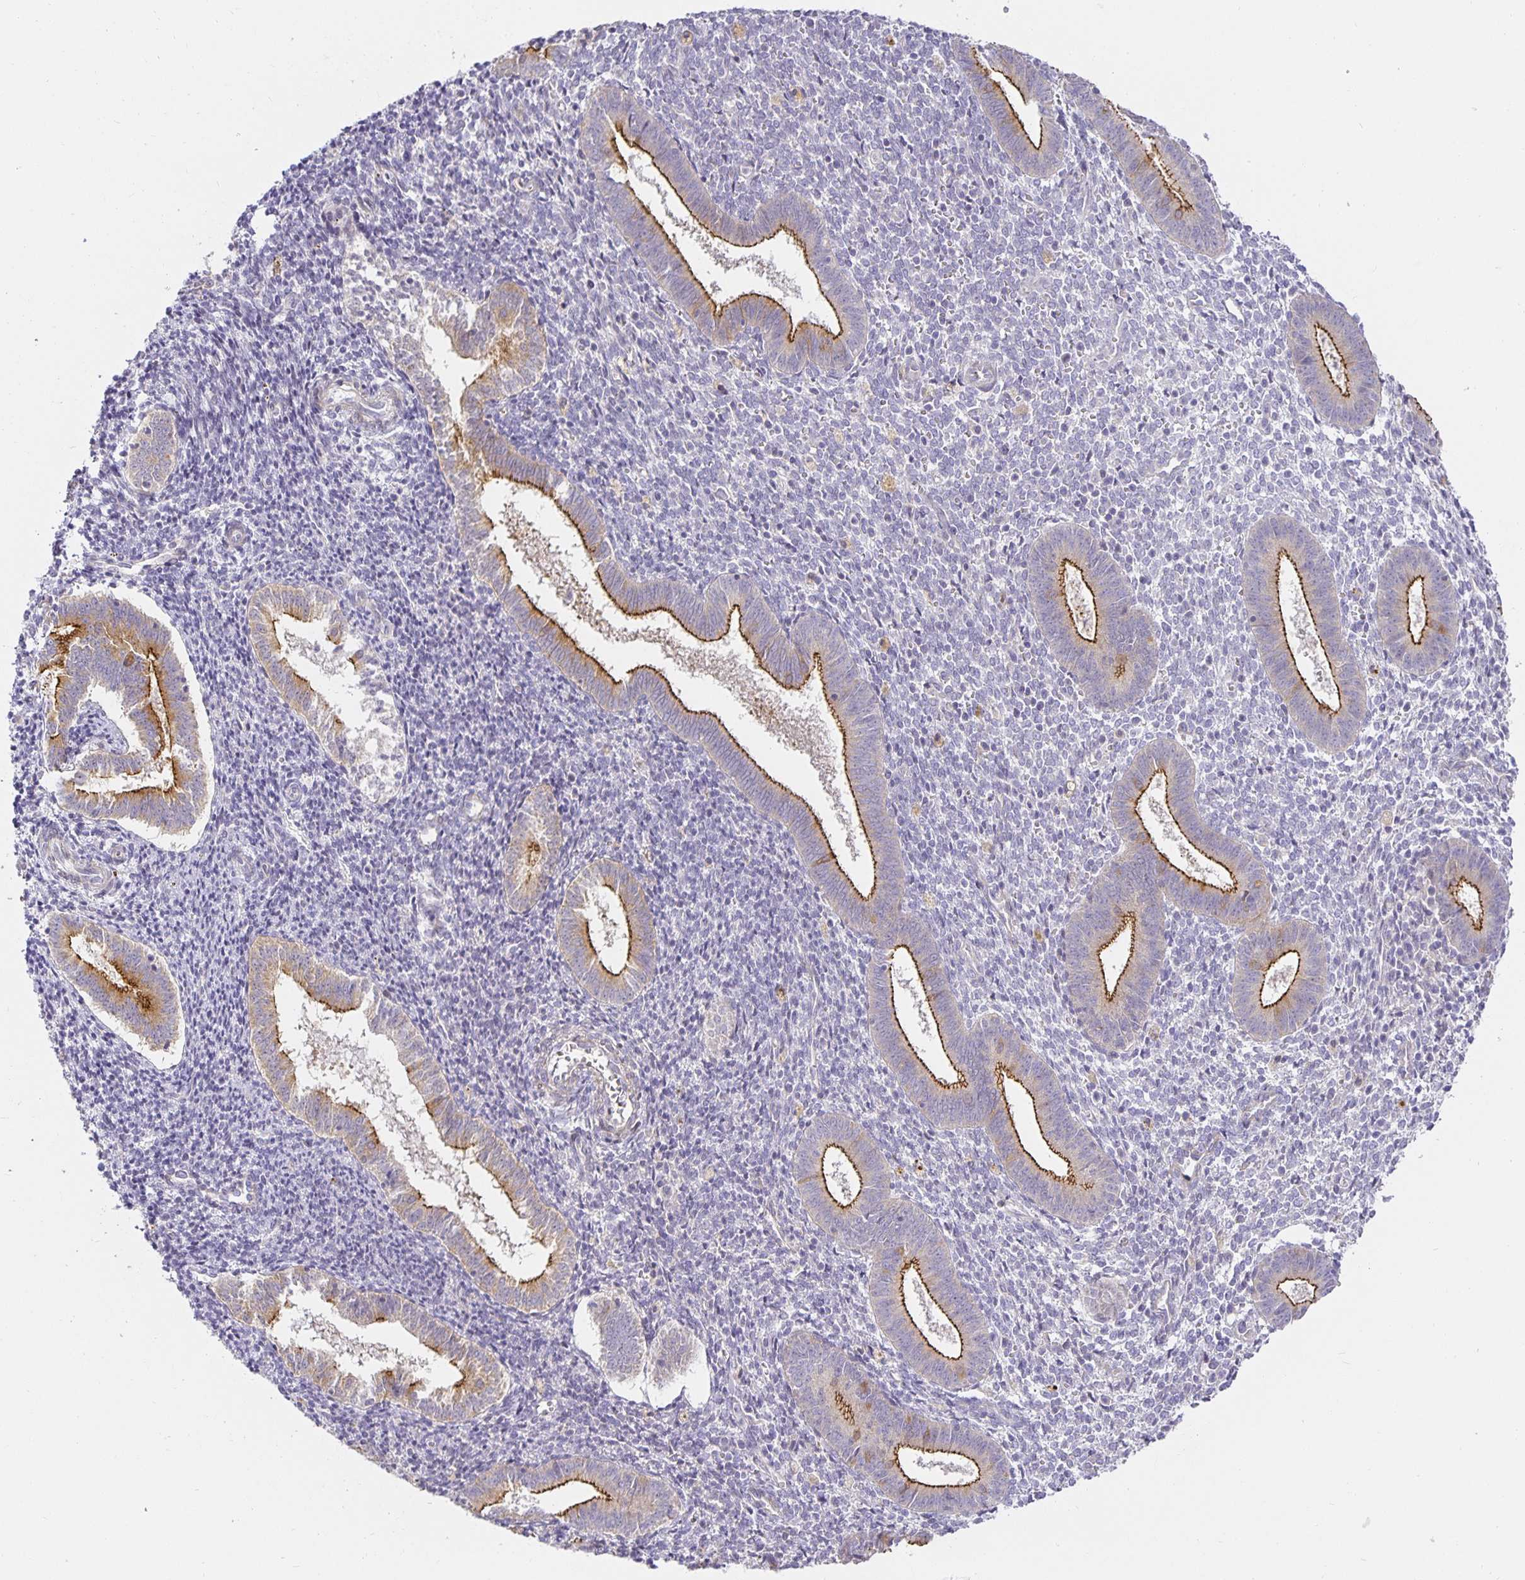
{"staining": {"intensity": "negative", "quantity": "none", "location": "none"}, "tissue": "endometrium", "cell_type": "Cells in endometrial stroma", "image_type": "normal", "snomed": [{"axis": "morphology", "description": "Normal tissue, NOS"}, {"axis": "topography", "description": "Endometrium"}], "caption": "Endometrium stained for a protein using IHC exhibits no positivity cells in endometrial stroma.", "gene": "TJP3", "patient": {"sex": "female", "age": 25}}